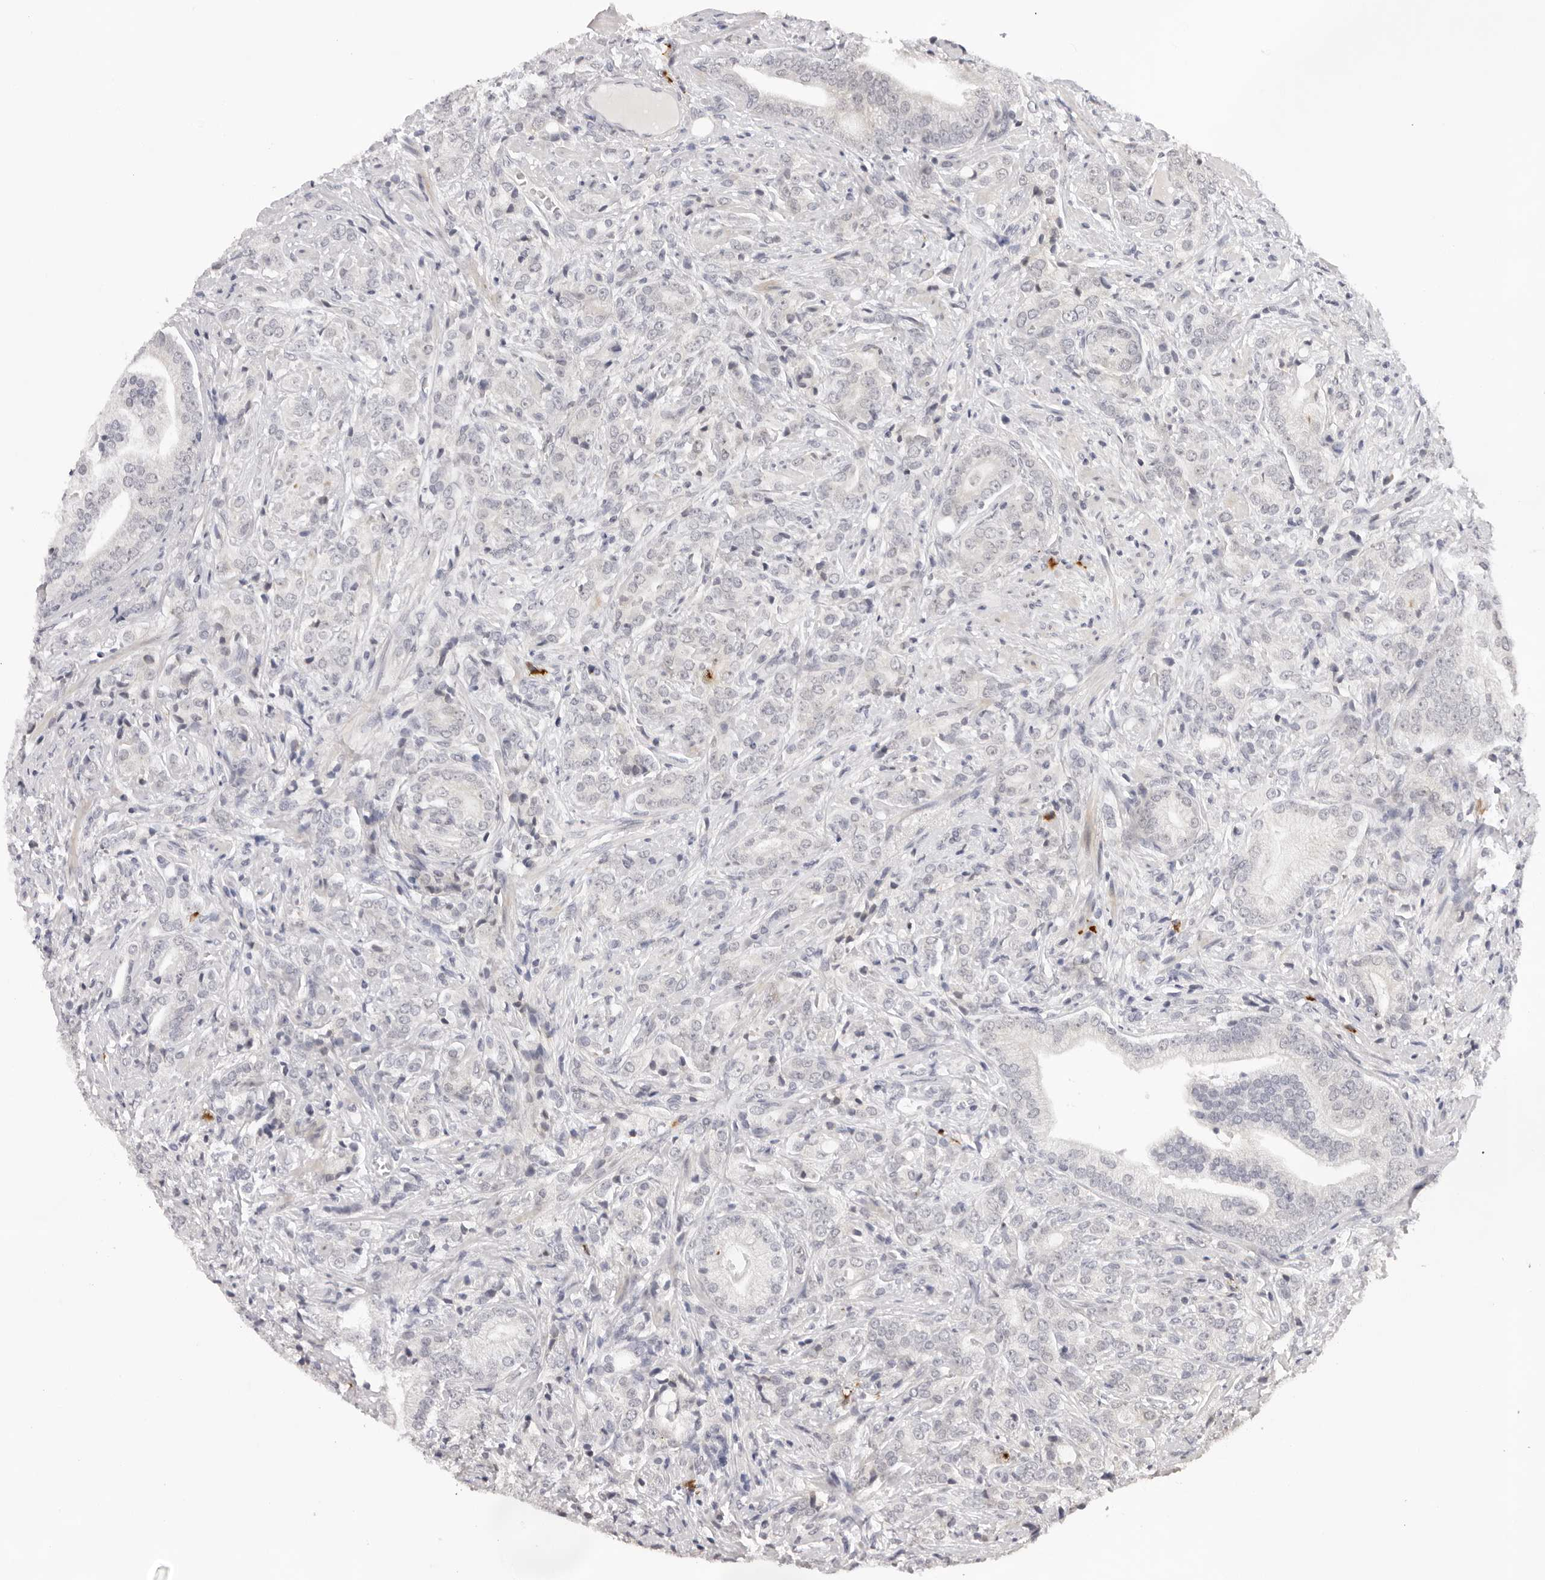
{"staining": {"intensity": "negative", "quantity": "none", "location": "none"}, "tissue": "prostate cancer", "cell_type": "Tumor cells", "image_type": "cancer", "snomed": [{"axis": "morphology", "description": "Adenocarcinoma, High grade"}, {"axis": "topography", "description": "Prostate"}], "caption": "Prostate high-grade adenocarcinoma was stained to show a protein in brown. There is no significant positivity in tumor cells.", "gene": "IL17RA", "patient": {"sex": "male", "age": 57}}